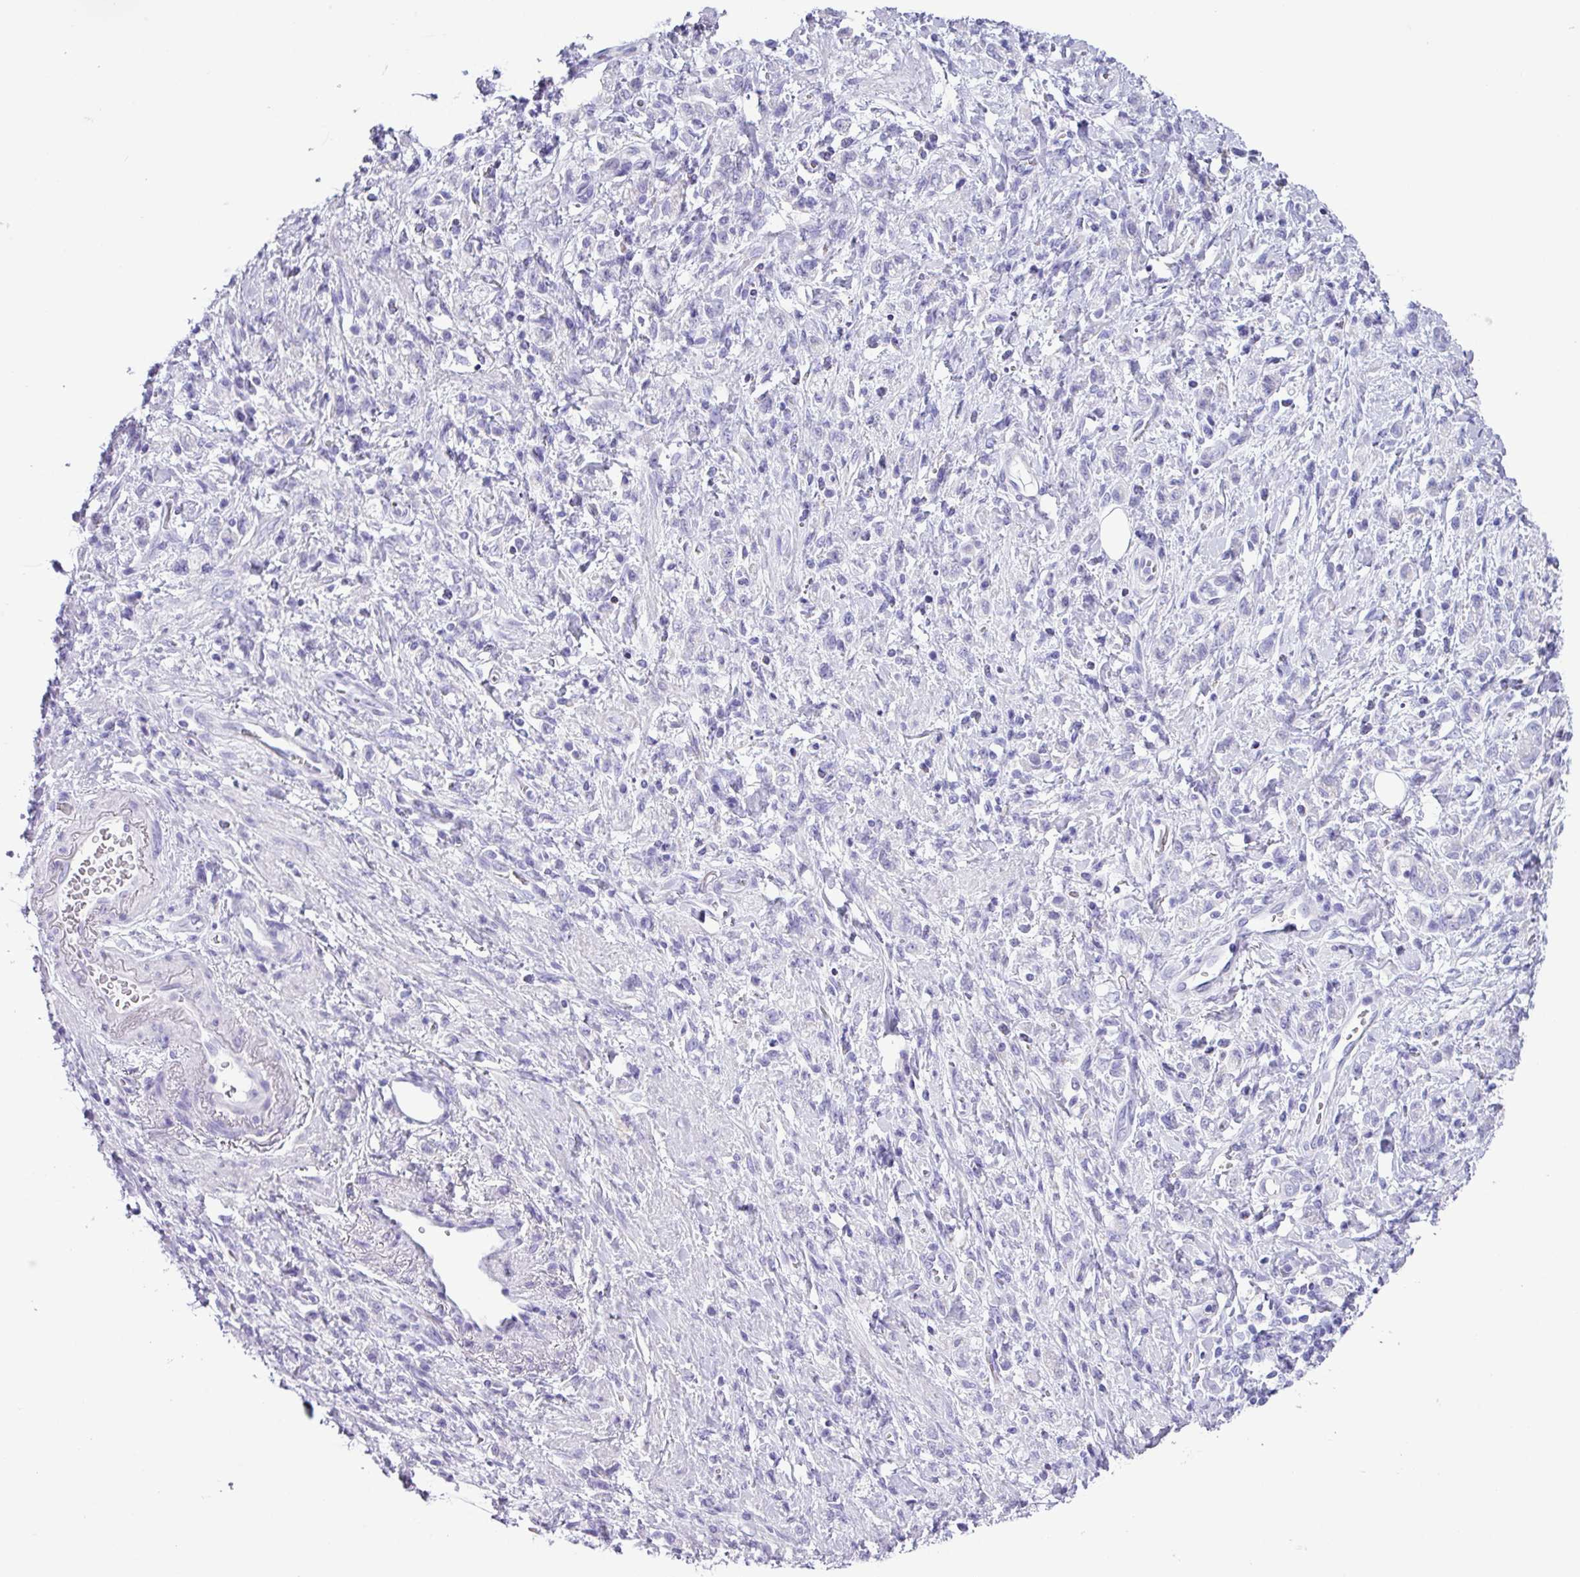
{"staining": {"intensity": "negative", "quantity": "none", "location": "none"}, "tissue": "stomach cancer", "cell_type": "Tumor cells", "image_type": "cancer", "snomed": [{"axis": "morphology", "description": "Adenocarcinoma, NOS"}, {"axis": "topography", "description": "Stomach"}], "caption": "Tumor cells show no significant expression in stomach adenocarcinoma.", "gene": "AGO3", "patient": {"sex": "male", "age": 77}}